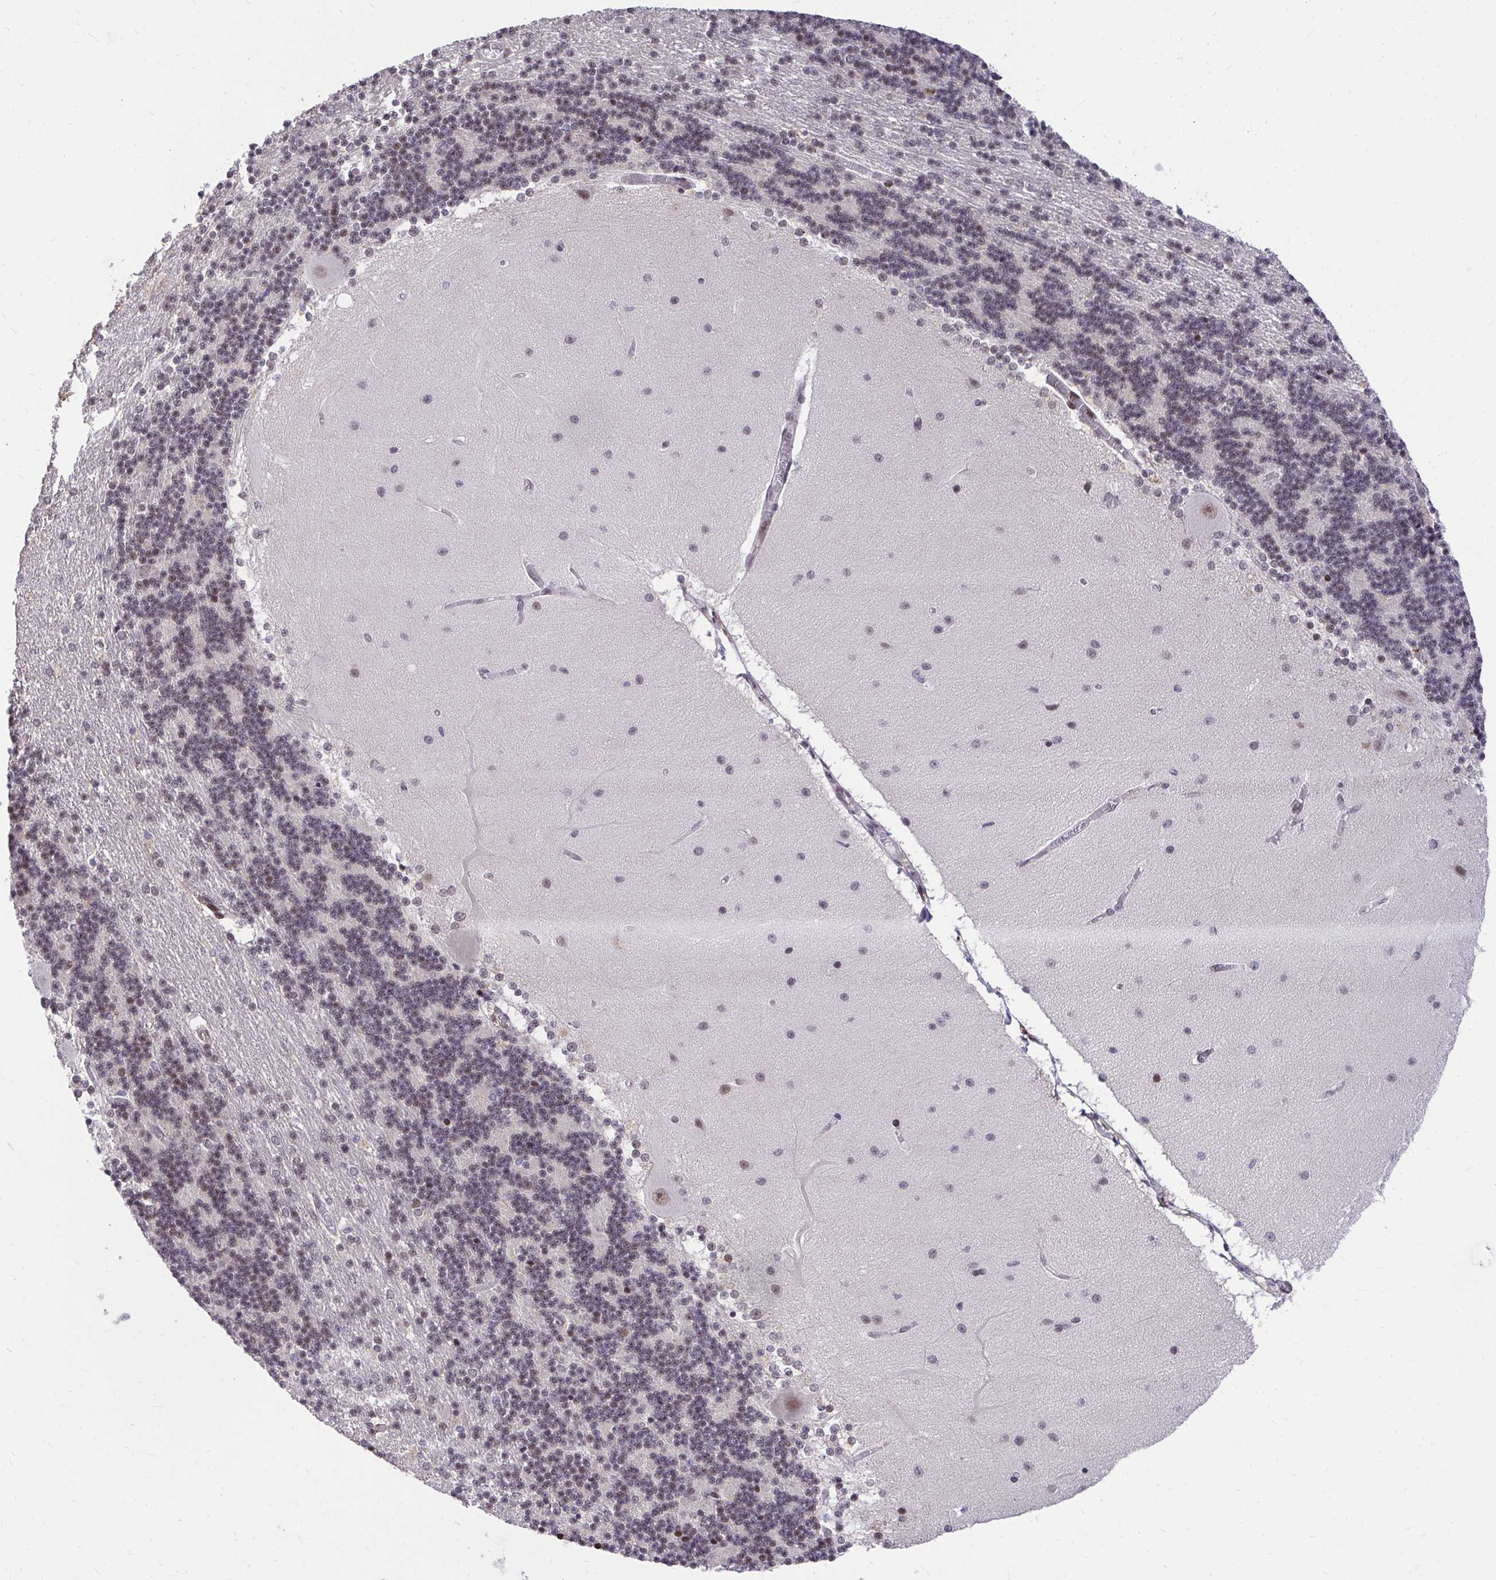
{"staining": {"intensity": "moderate", "quantity": "25%-75%", "location": "nuclear"}, "tissue": "cerebellum", "cell_type": "Cells in granular layer", "image_type": "normal", "snomed": [{"axis": "morphology", "description": "Normal tissue, NOS"}, {"axis": "topography", "description": "Cerebellum"}], "caption": "Brown immunohistochemical staining in benign human cerebellum exhibits moderate nuclear positivity in approximately 25%-75% of cells in granular layer. (brown staining indicates protein expression, while blue staining denotes nuclei).", "gene": "HOXA4", "patient": {"sex": "female", "age": 54}}